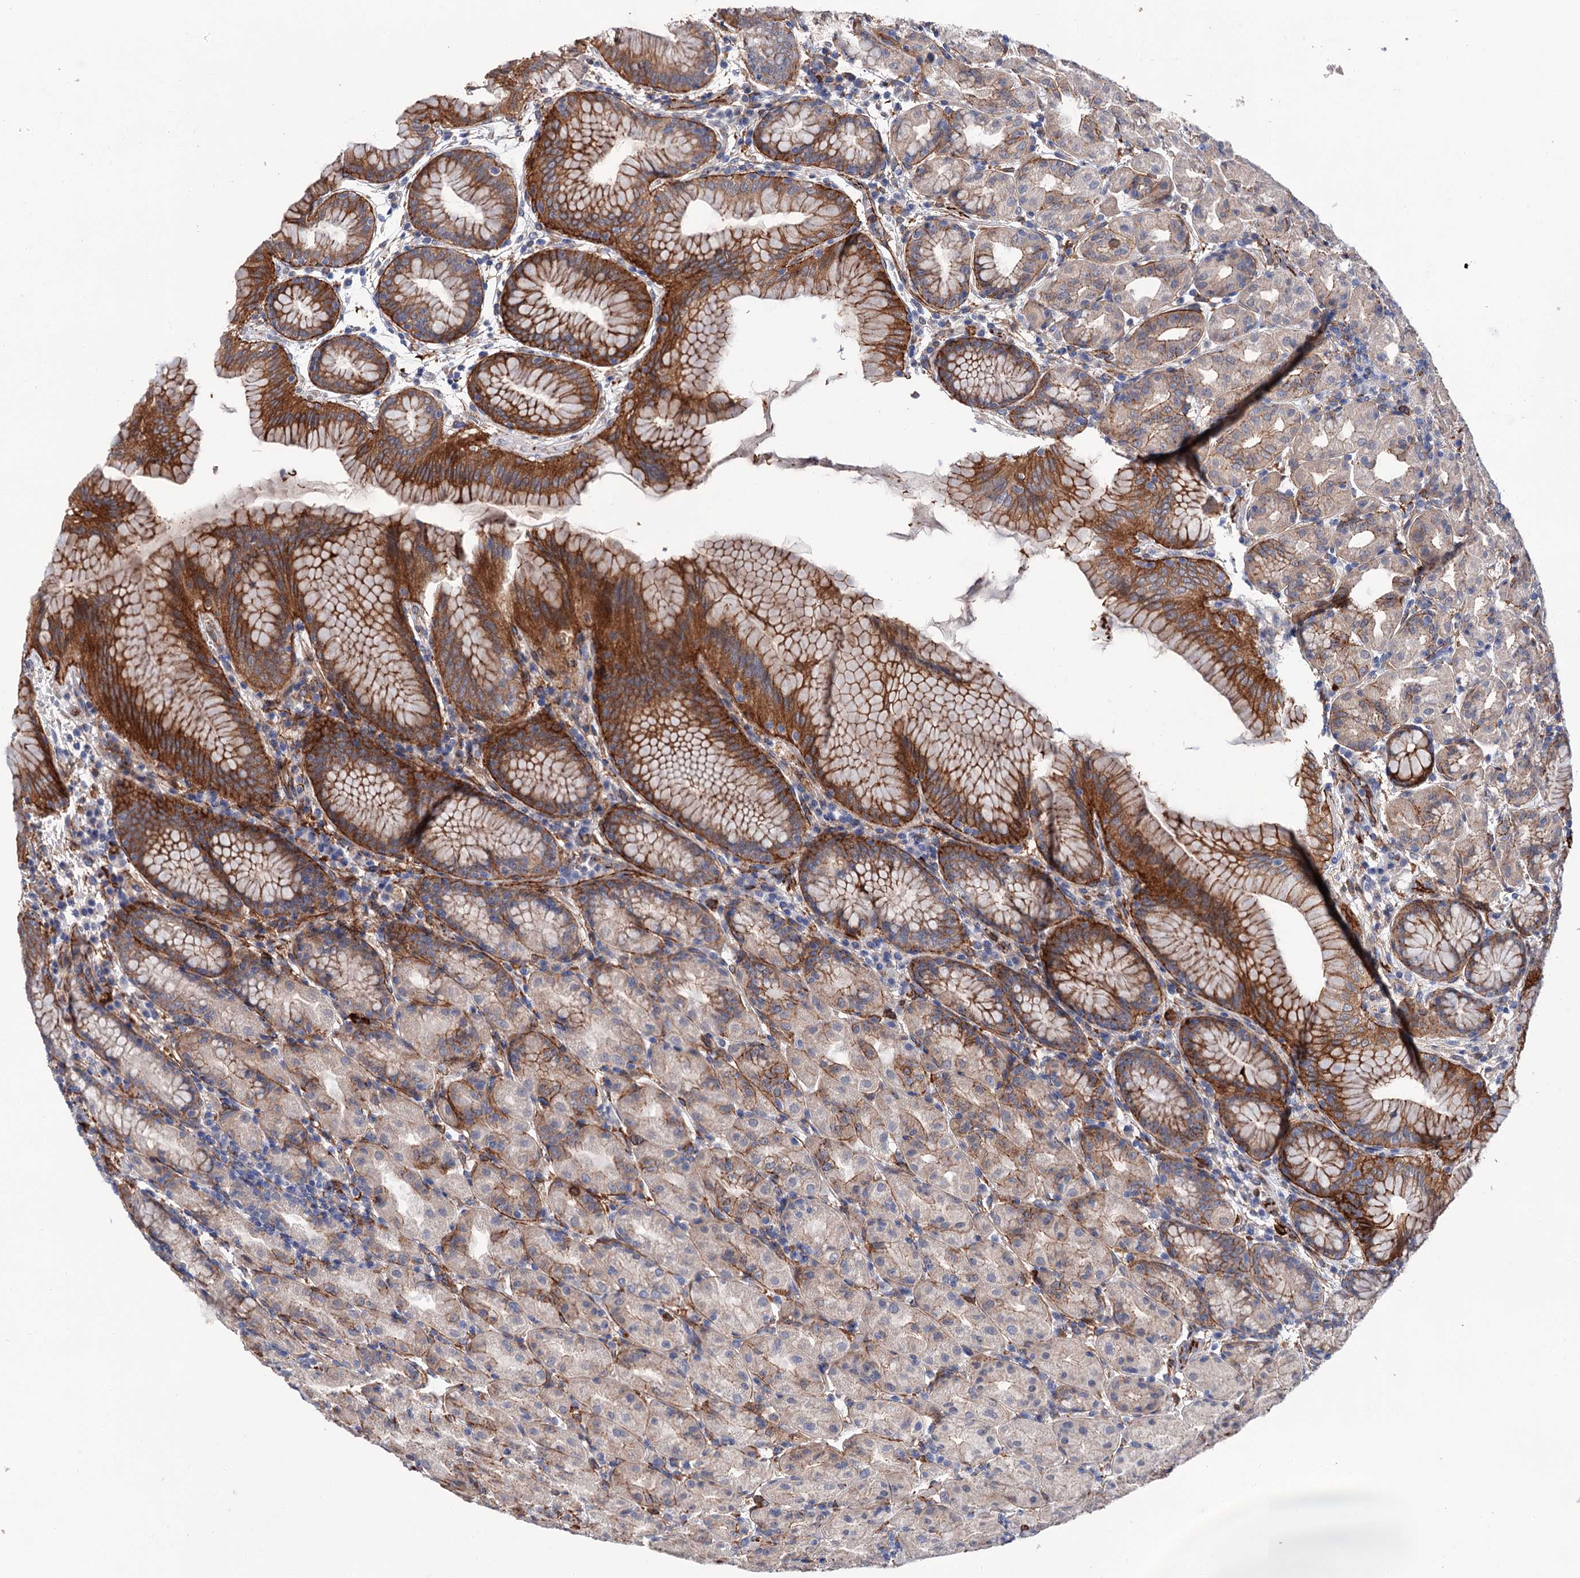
{"staining": {"intensity": "strong", "quantity": "25%-75%", "location": "cytoplasmic/membranous"}, "tissue": "stomach", "cell_type": "Glandular cells", "image_type": "normal", "snomed": [{"axis": "morphology", "description": "Normal tissue, NOS"}, {"axis": "topography", "description": "Stomach"}], "caption": "Immunohistochemical staining of normal human stomach displays high levels of strong cytoplasmic/membranous positivity in about 25%-75% of glandular cells. (DAB IHC, brown staining for protein, blue staining for nuclei).", "gene": "TMTC3", "patient": {"sex": "female", "age": 79}}